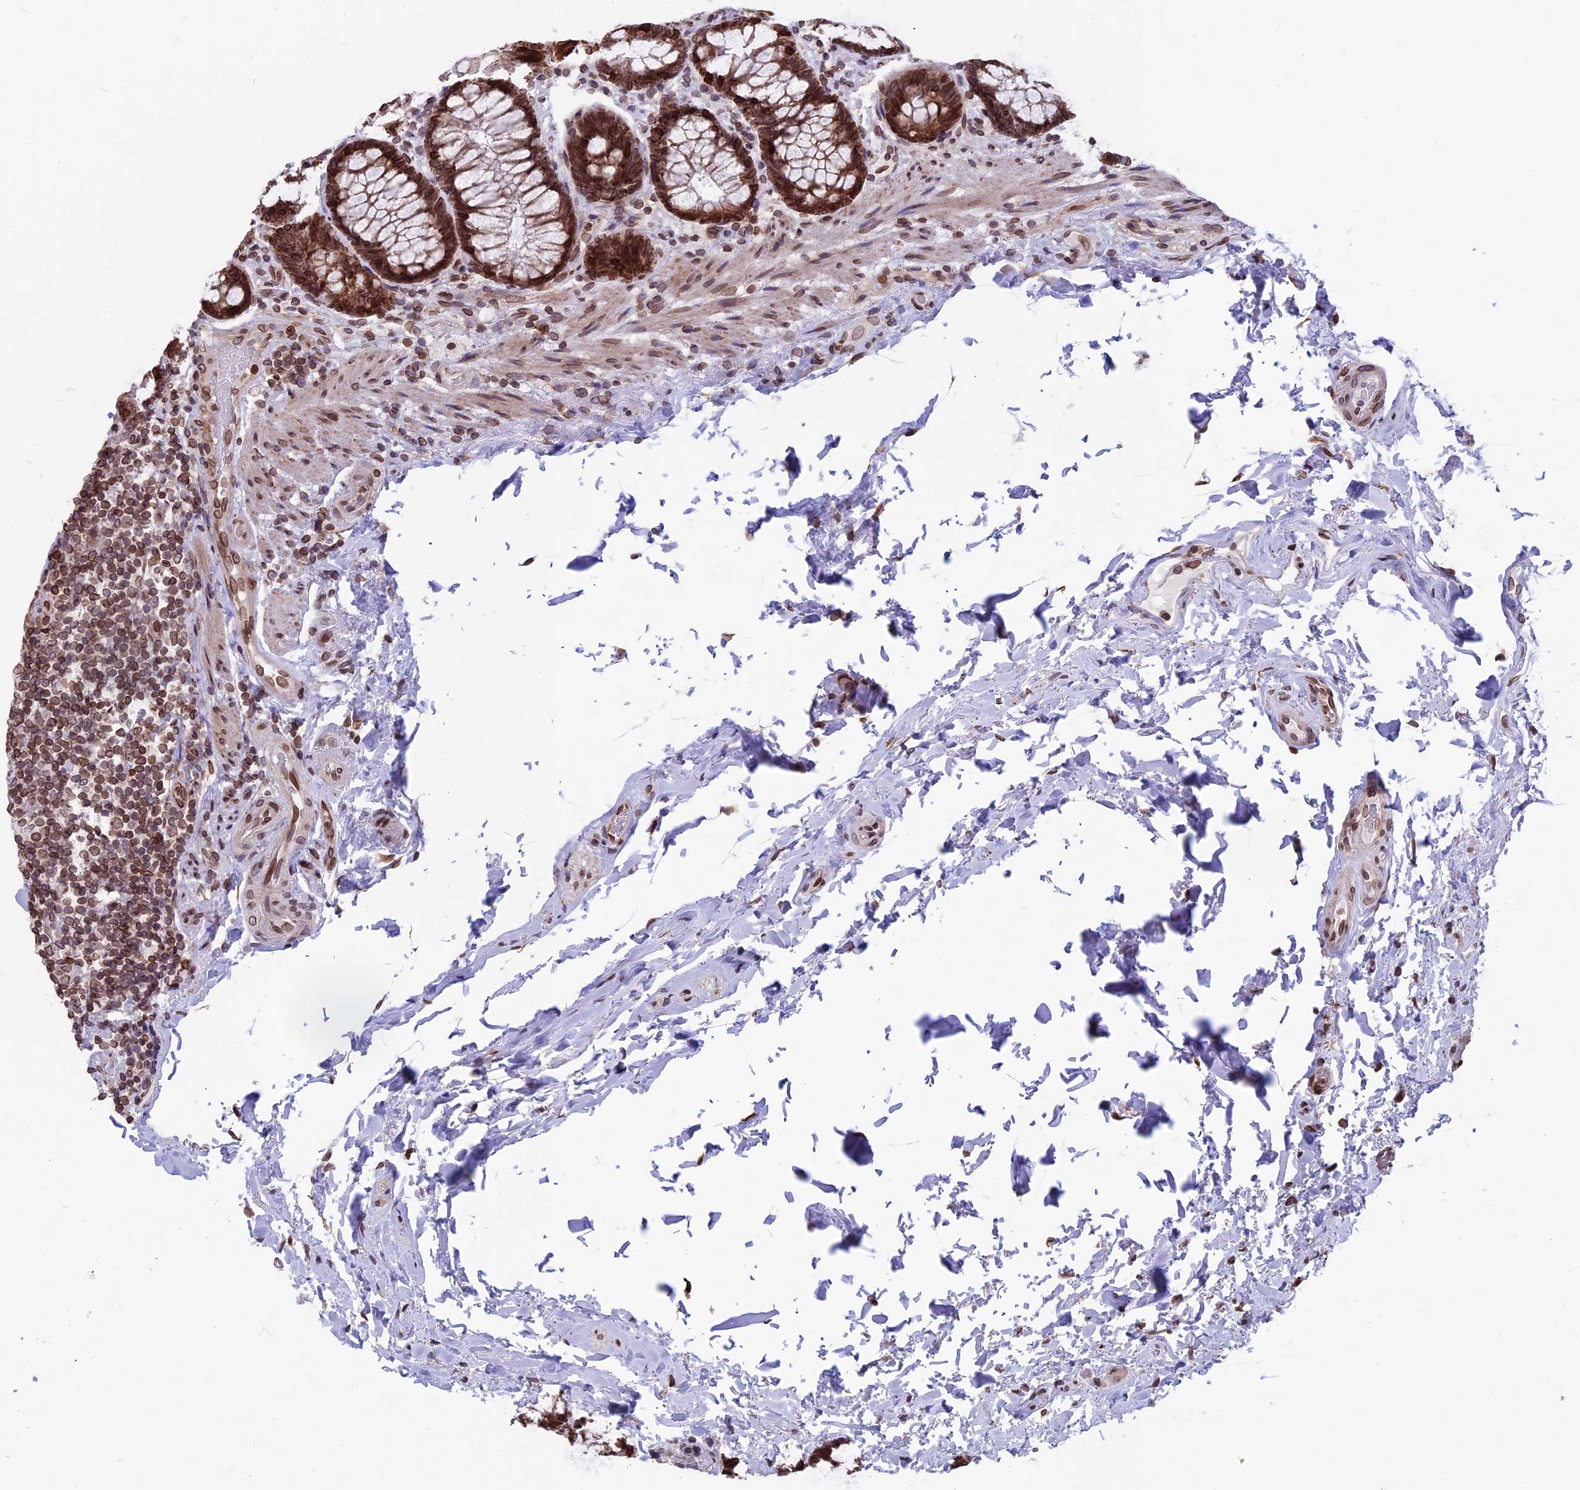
{"staining": {"intensity": "moderate", "quantity": ">75%", "location": "cytoplasmic/membranous,nuclear"}, "tissue": "rectum", "cell_type": "Glandular cells", "image_type": "normal", "snomed": [{"axis": "morphology", "description": "Normal tissue, NOS"}, {"axis": "topography", "description": "Rectum"}], "caption": "Immunohistochemical staining of normal rectum shows >75% levels of moderate cytoplasmic/membranous,nuclear protein staining in approximately >75% of glandular cells.", "gene": "PTCHD4", "patient": {"sex": "male", "age": 83}}